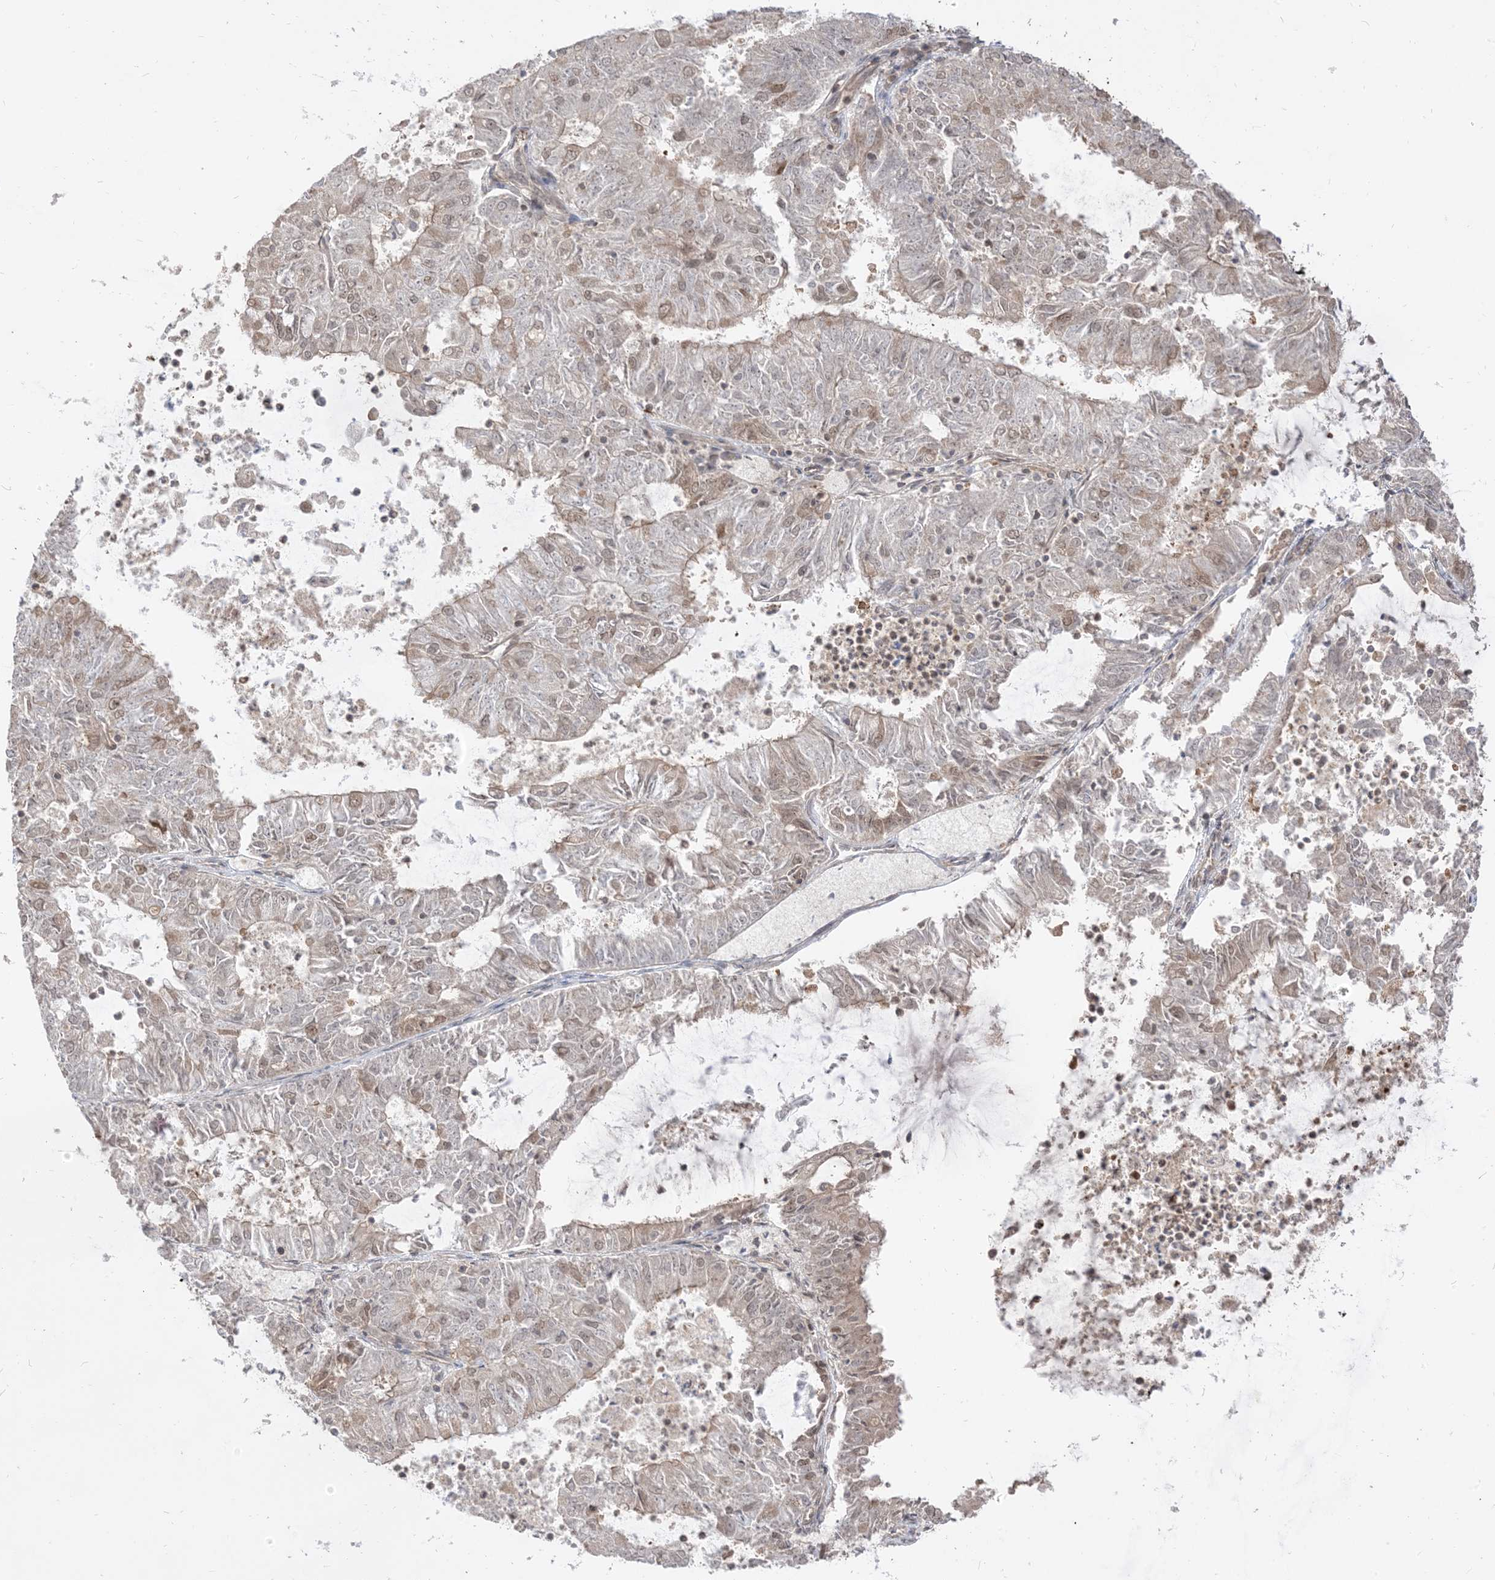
{"staining": {"intensity": "weak", "quantity": "25%-75%", "location": "nuclear"}, "tissue": "endometrial cancer", "cell_type": "Tumor cells", "image_type": "cancer", "snomed": [{"axis": "morphology", "description": "Adenocarcinoma, NOS"}, {"axis": "topography", "description": "Endometrium"}], "caption": "Endometrial adenocarcinoma stained for a protein (brown) shows weak nuclear positive positivity in approximately 25%-75% of tumor cells.", "gene": "TBCC", "patient": {"sex": "female", "age": 57}}